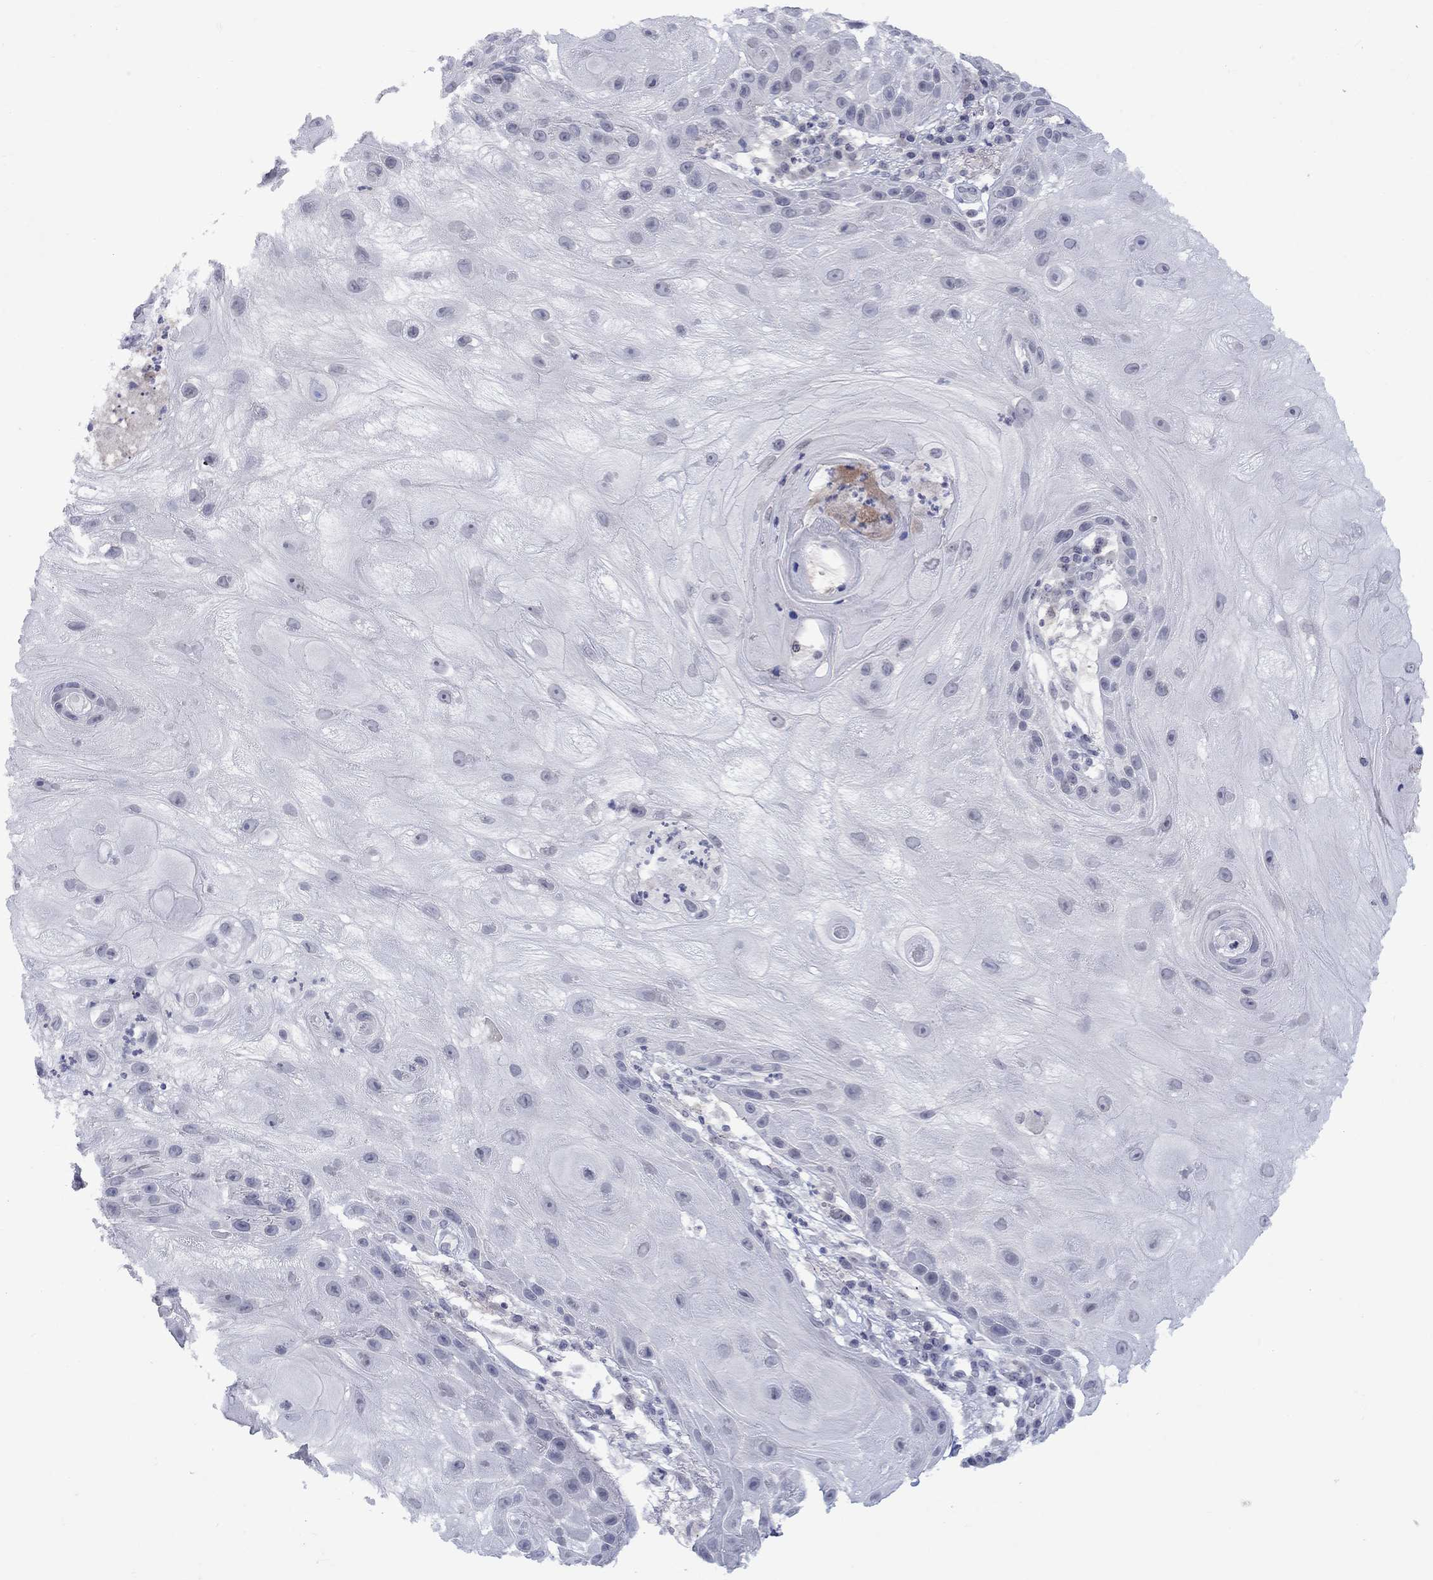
{"staining": {"intensity": "negative", "quantity": "none", "location": "none"}, "tissue": "skin cancer", "cell_type": "Tumor cells", "image_type": "cancer", "snomed": [{"axis": "morphology", "description": "Normal tissue, NOS"}, {"axis": "morphology", "description": "Squamous cell carcinoma, NOS"}, {"axis": "topography", "description": "Skin"}], "caption": "Protein analysis of skin cancer reveals no significant positivity in tumor cells. (DAB (3,3'-diaminobenzidine) IHC with hematoxylin counter stain).", "gene": "NSMF", "patient": {"sex": "male", "age": 79}}